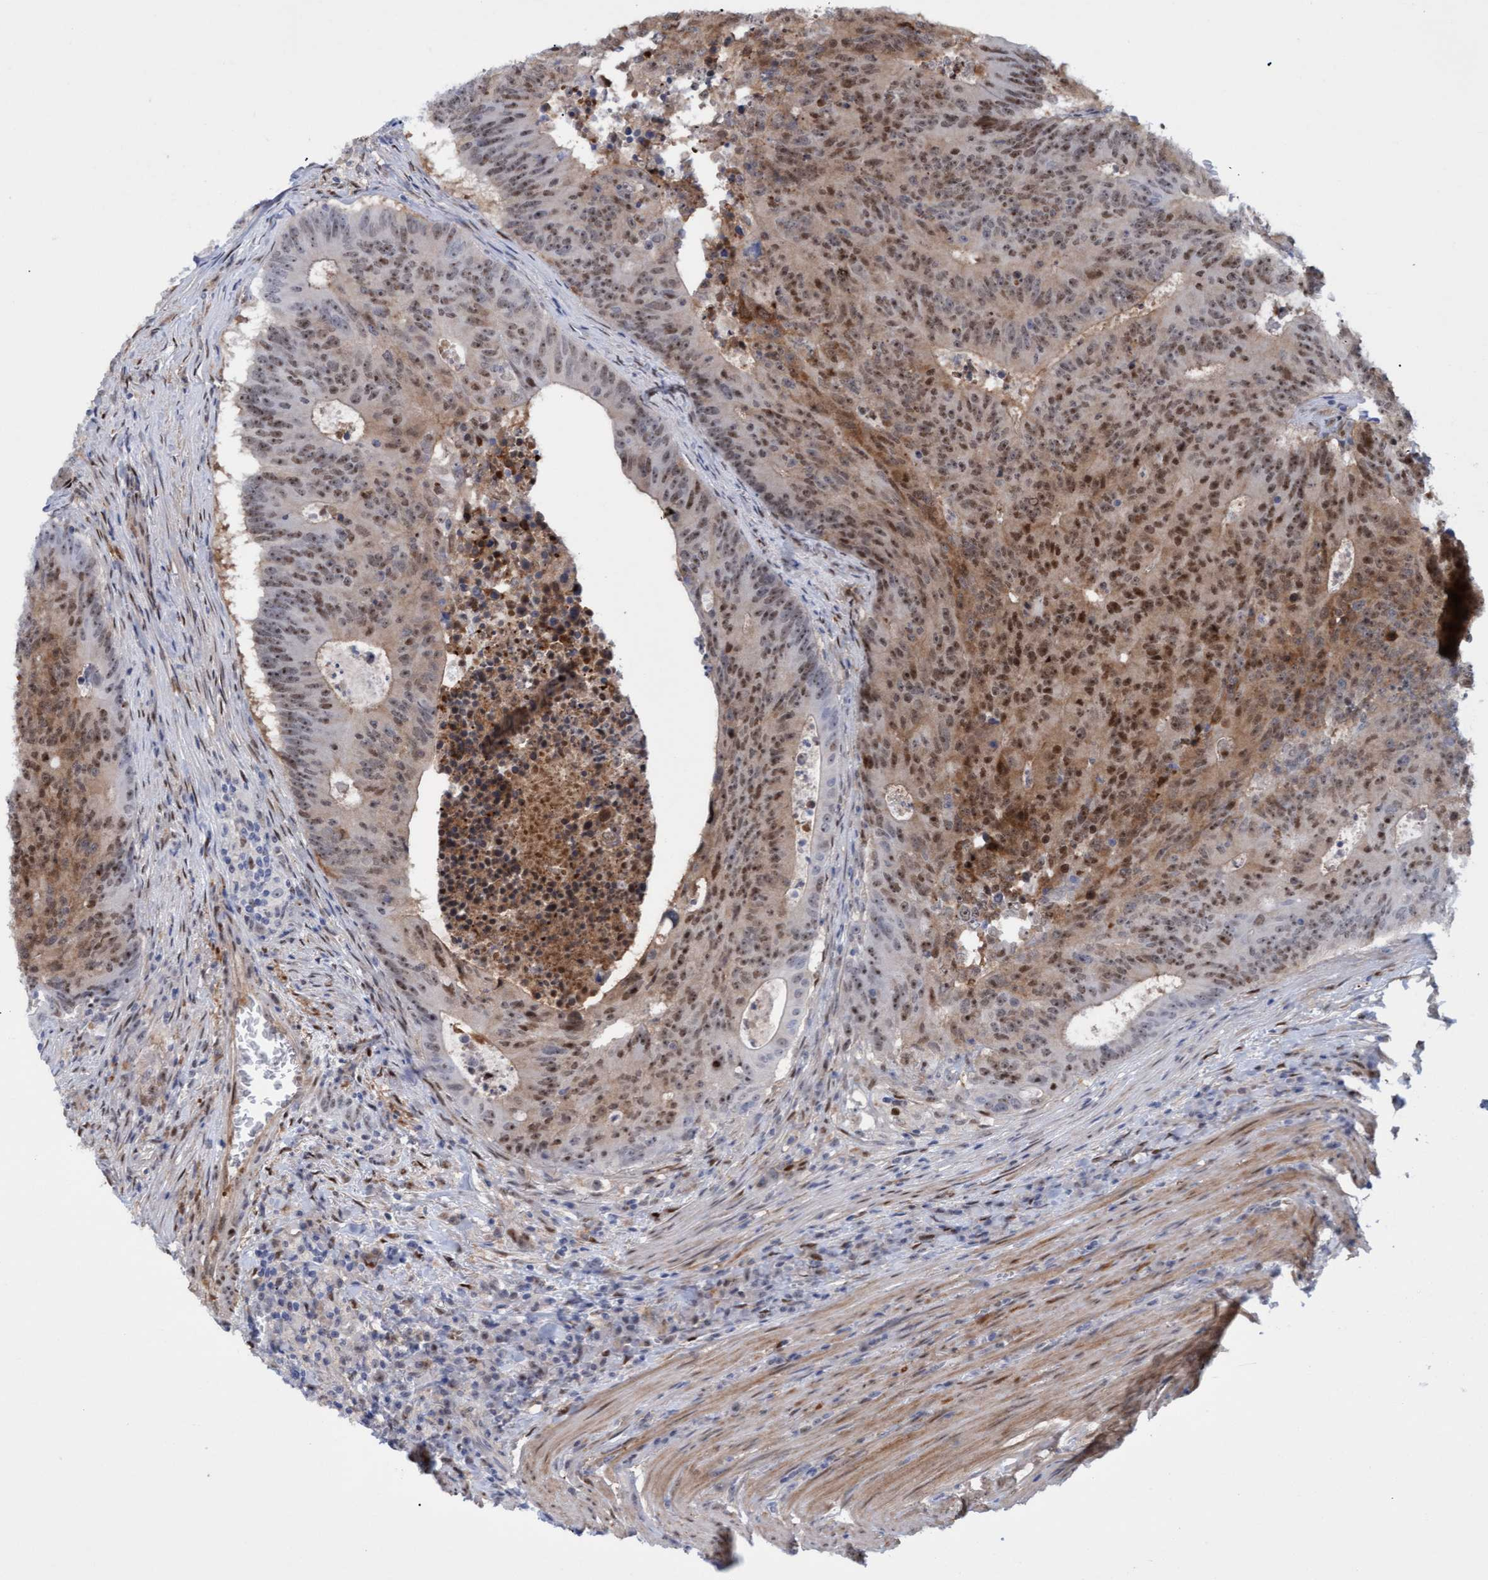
{"staining": {"intensity": "moderate", "quantity": ">75%", "location": "cytoplasmic/membranous,nuclear"}, "tissue": "colorectal cancer", "cell_type": "Tumor cells", "image_type": "cancer", "snomed": [{"axis": "morphology", "description": "Adenocarcinoma, NOS"}, {"axis": "topography", "description": "Colon"}], "caption": "Tumor cells reveal moderate cytoplasmic/membranous and nuclear positivity in approximately >75% of cells in colorectal cancer.", "gene": "PINX1", "patient": {"sex": "male", "age": 87}}